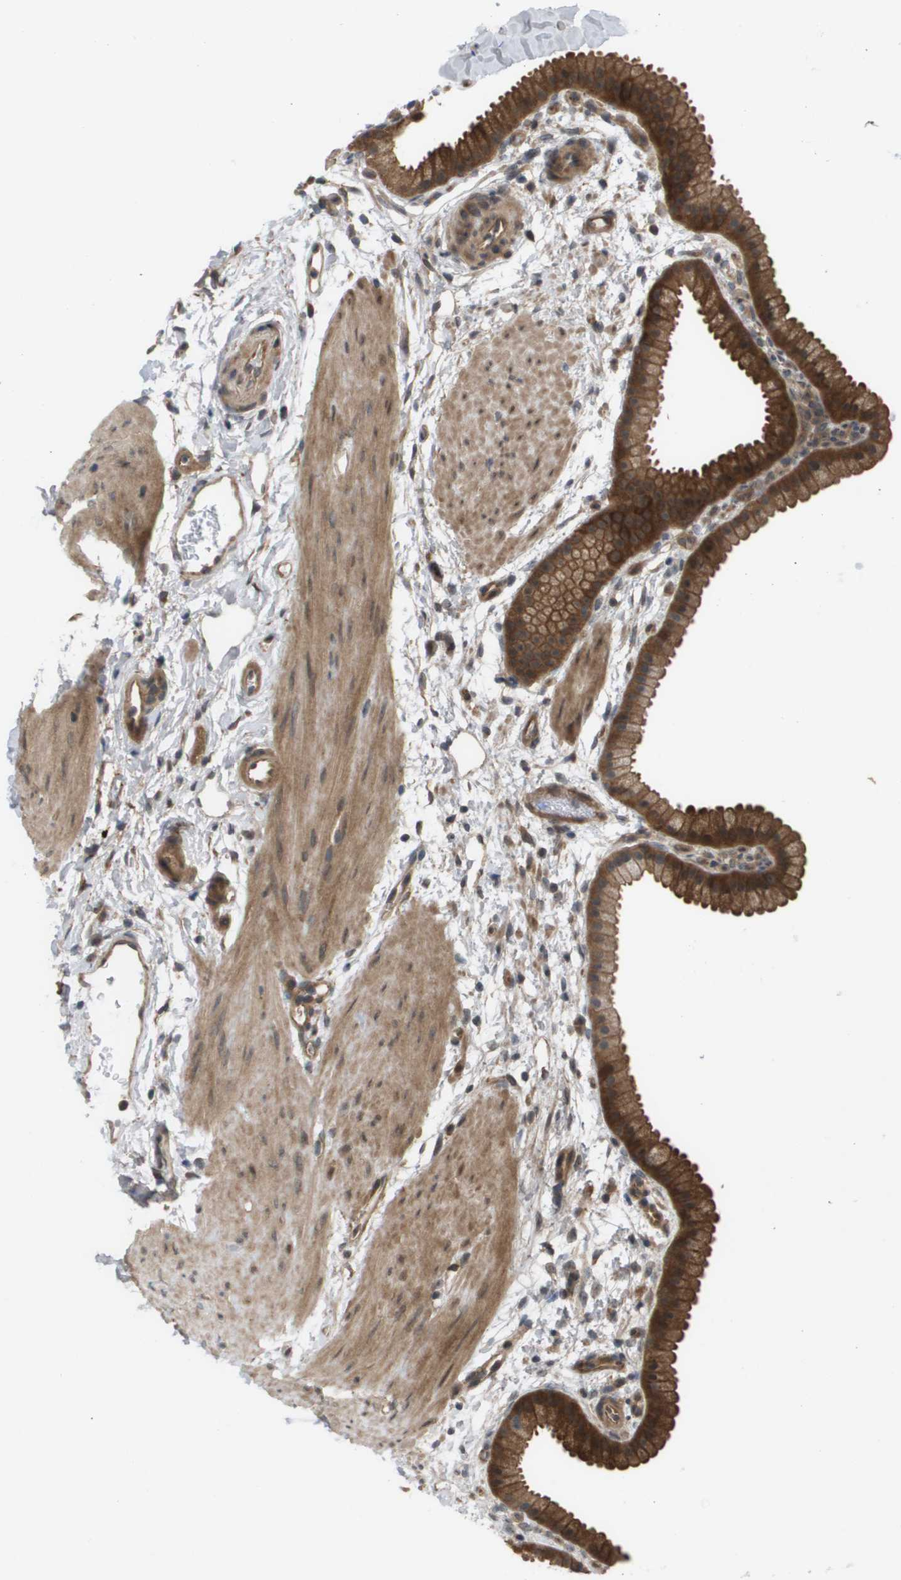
{"staining": {"intensity": "strong", "quantity": ">75%", "location": "cytoplasmic/membranous,nuclear"}, "tissue": "gallbladder", "cell_type": "Glandular cells", "image_type": "normal", "snomed": [{"axis": "morphology", "description": "Normal tissue, NOS"}, {"axis": "topography", "description": "Gallbladder"}], "caption": "IHC staining of benign gallbladder, which shows high levels of strong cytoplasmic/membranous,nuclear positivity in approximately >75% of glandular cells indicating strong cytoplasmic/membranous,nuclear protein positivity. The staining was performed using DAB (3,3'-diaminobenzidine) (brown) for protein detection and nuclei were counterstained in hematoxylin (blue).", "gene": "CTPS2", "patient": {"sex": "female", "age": 64}}